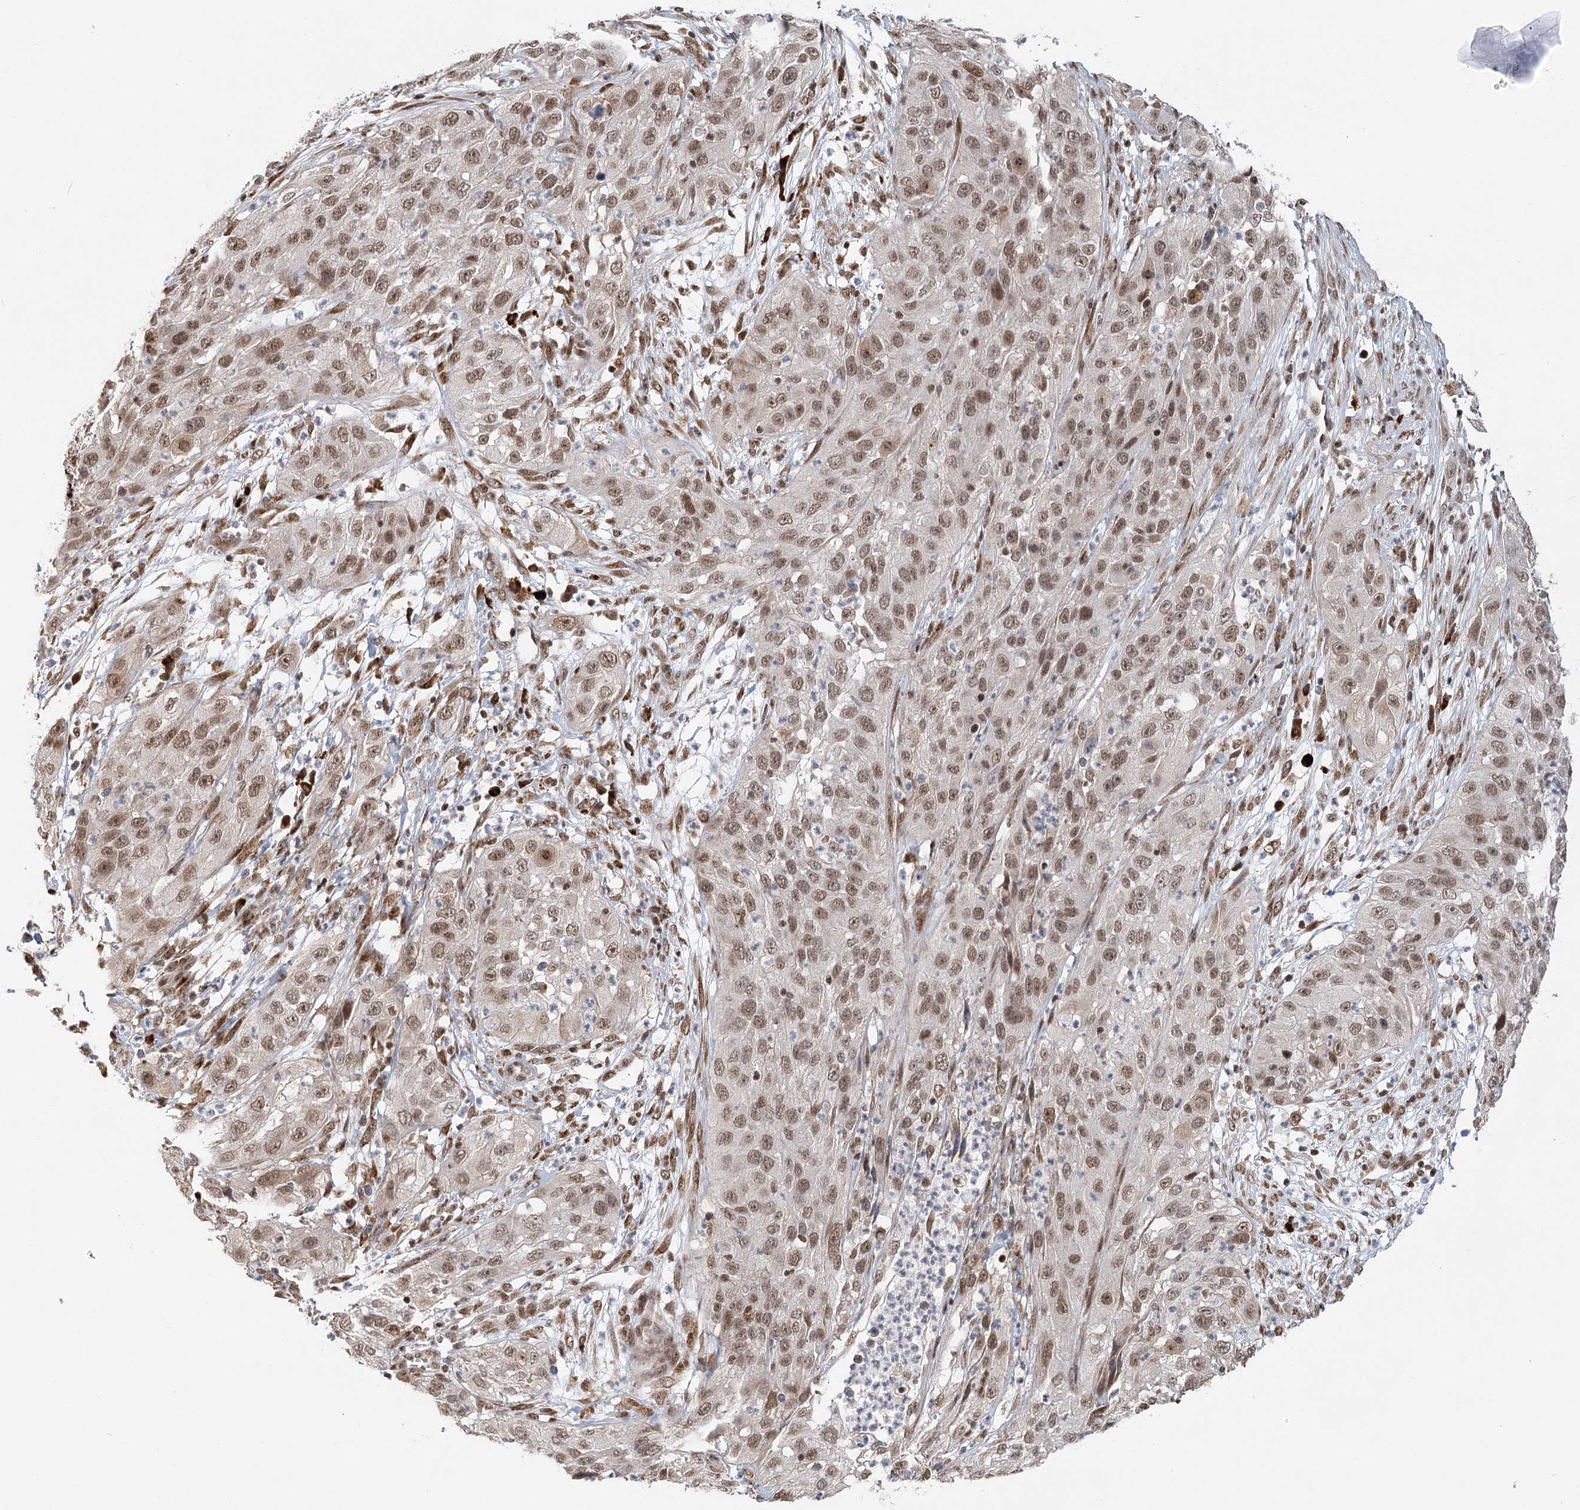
{"staining": {"intensity": "moderate", "quantity": ">75%", "location": "nuclear"}, "tissue": "cervical cancer", "cell_type": "Tumor cells", "image_type": "cancer", "snomed": [{"axis": "morphology", "description": "Squamous cell carcinoma, NOS"}, {"axis": "topography", "description": "Cervix"}], "caption": "A brown stain labels moderate nuclear positivity of a protein in cervical squamous cell carcinoma tumor cells.", "gene": "BNIP5", "patient": {"sex": "female", "age": 32}}